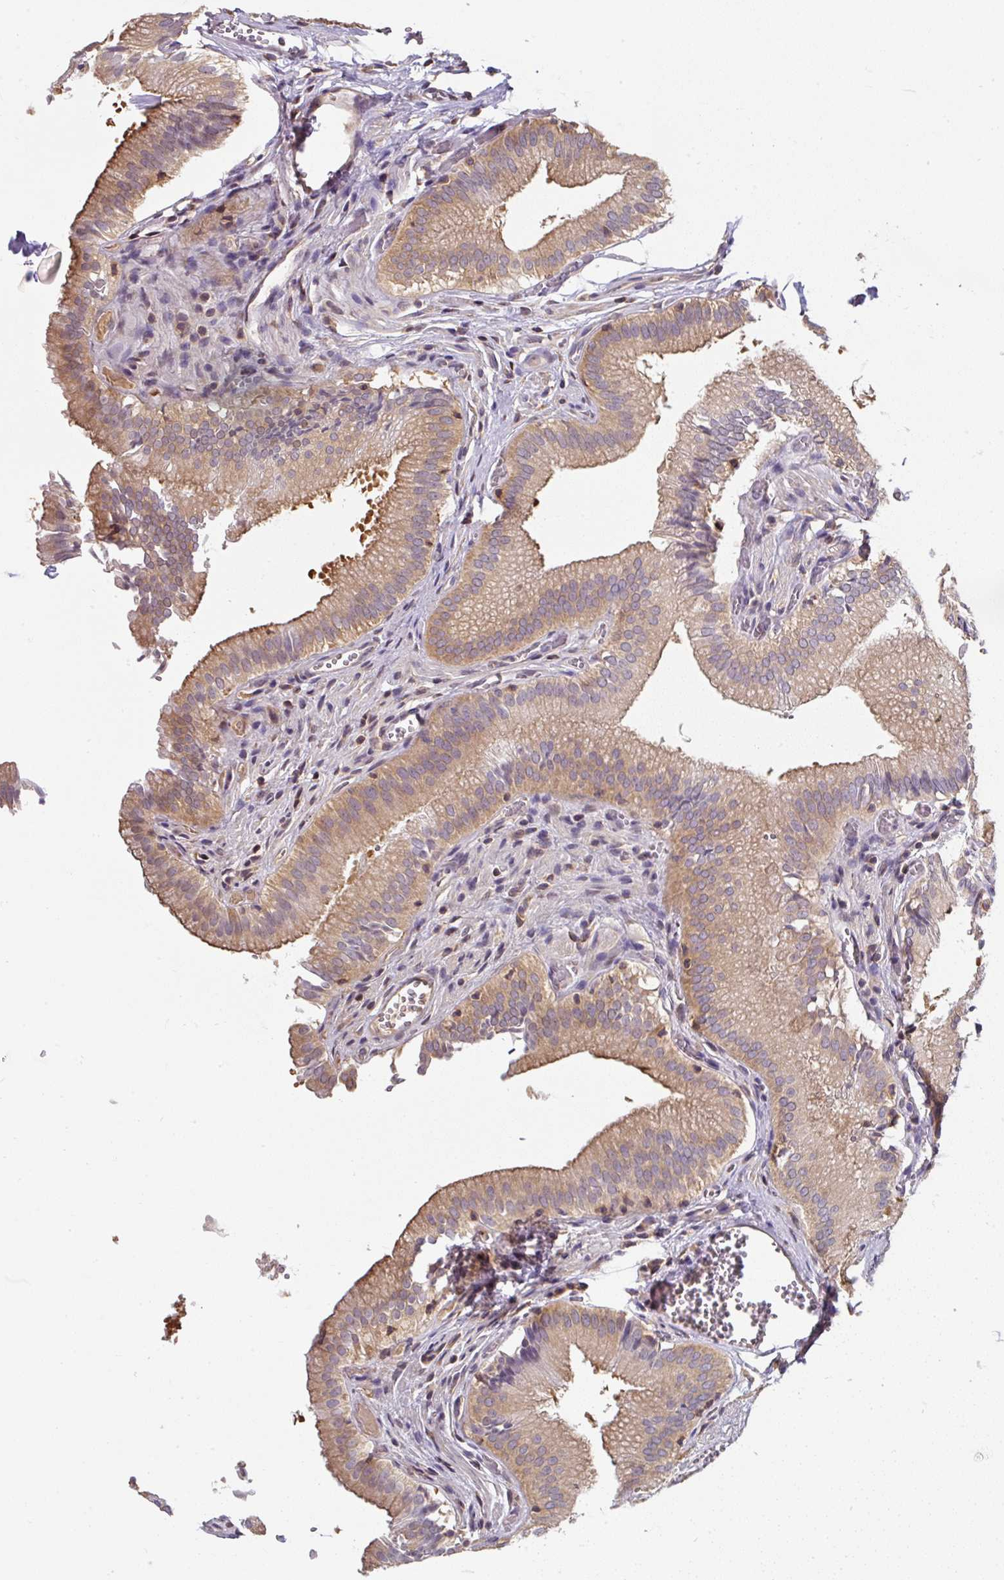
{"staining": {"intensity": "moderate", "quantity": ">75%", "location": "cytoplasmic/membranous"}, "tissue": "gallbladder", "cell_type": "Glandular cells", "image_type": "normal", "snomed": [{"axis": "morphology", "description": "Normal tissue, NOS"}, {"axis": "topography", "description": "Gallbladder"}, {"axis": "topography", "description": "Peripheral nerve tissue"}], "caption": "This image displays immunohistochemistry staining of unremarkable gallbladder, with medium moderate cytoplasmic/membranous positivity in approximately >75% of glandular cells.", "gene": "ST13", "patient": {"sex": "male", "age": 17}}